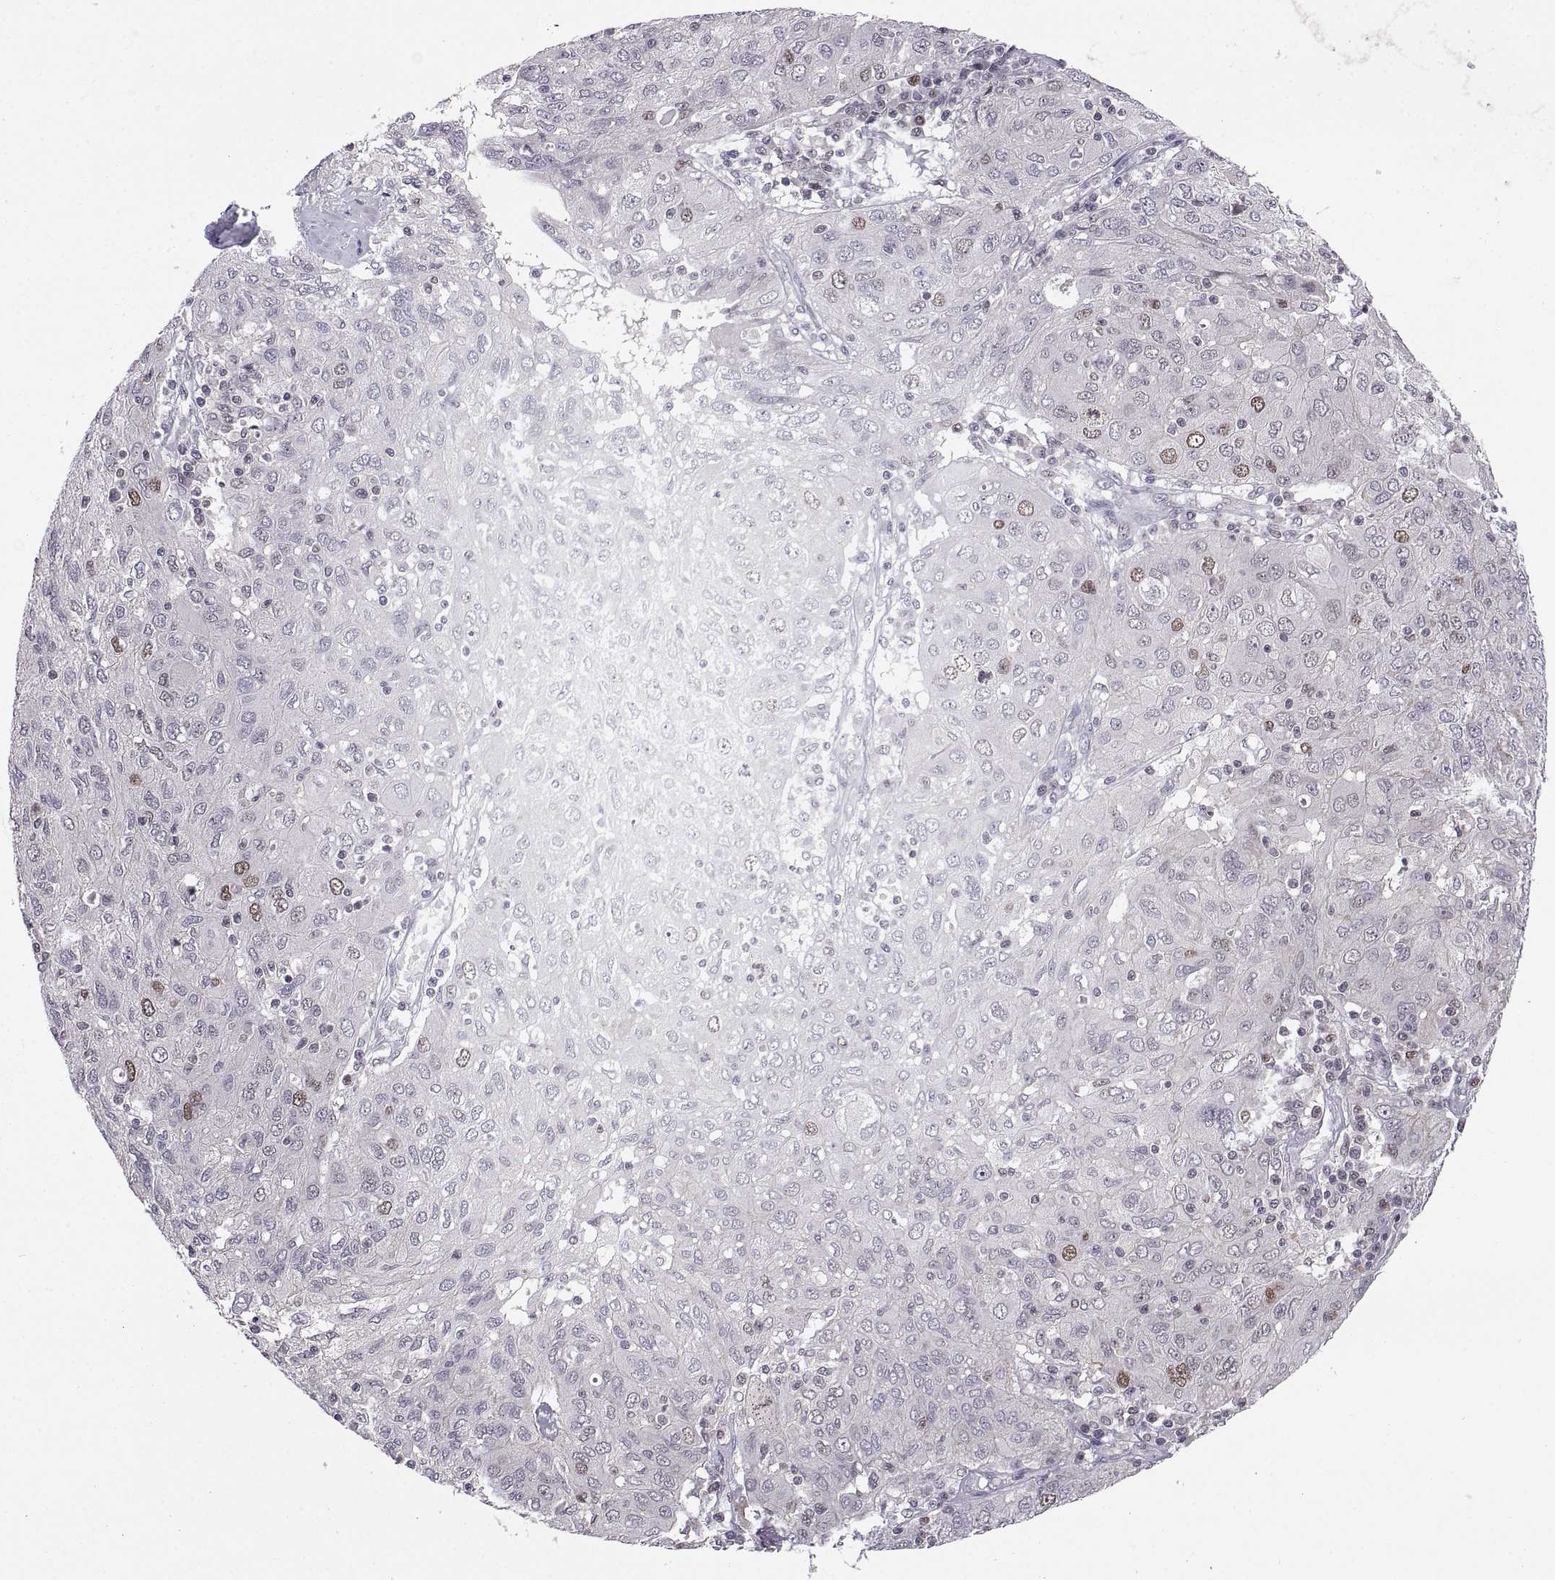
{"staining": {"intensity": "negative", "quantity": "none", "location": "none"}, "tissue": "ovarian cancer", "cell_type": "Tumor cells", "image_type": "cancer", "snomed": [{"axis": "morphology", "description": "Carcinoma, endometroid"}, {"axis": "topography", "description": "Ovary"}], "caption": "Micrograph shows no significant protein expression in tumor cells of ovarian cancer (endometroid carcinoma).", "gene": "CHFR", "patient": {"sex": "female", "age": 50}}